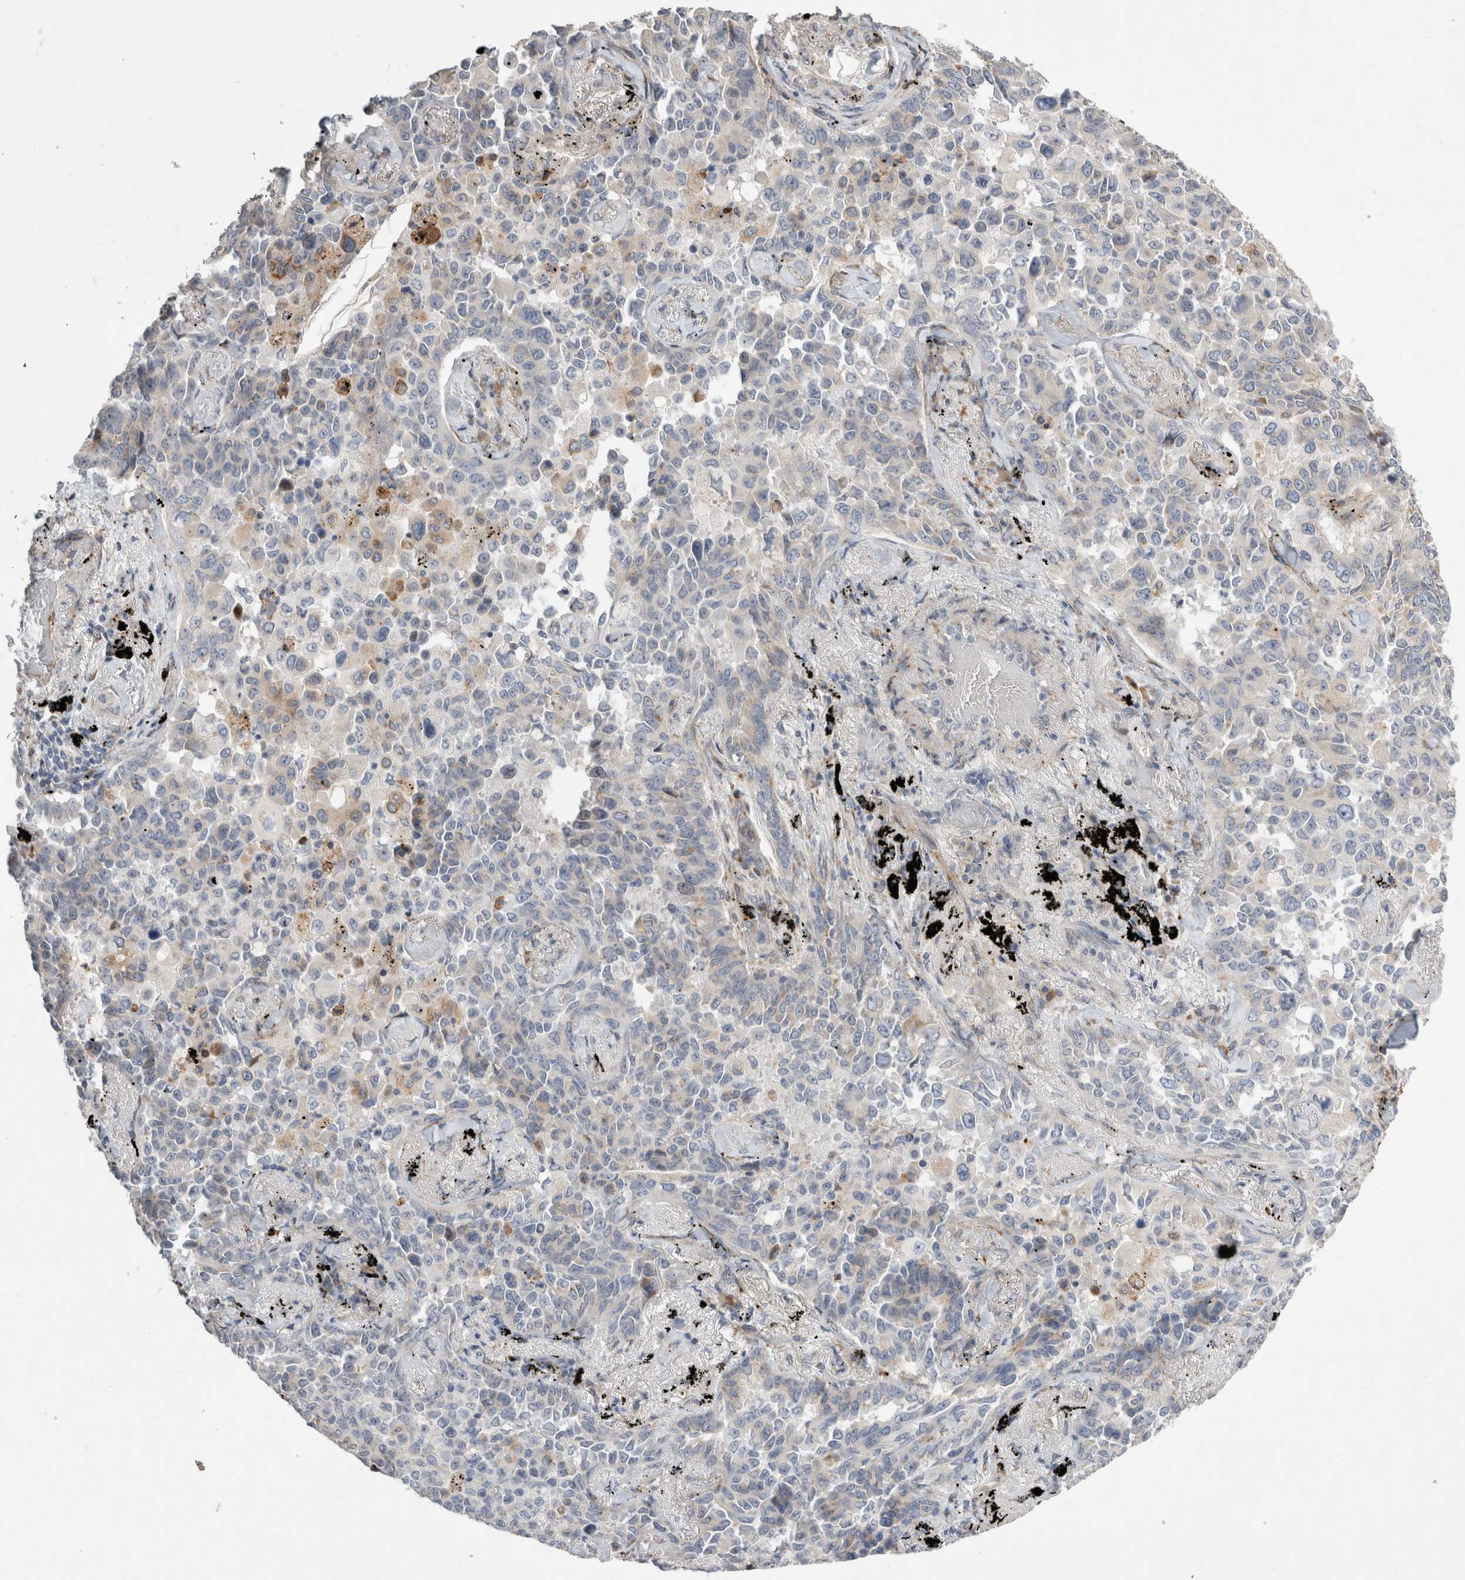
{"staining": {"intensity": "weak", "quantity": "<25%", "location": "cytoplasmic/membranous"}, "tissue": "lung cancer", "cell_type": "Tumor cells", "image_type": "cancer", "snomed": [{"axis": "morphology", "description": "Adenocarcinoma, NOS"}, {"axis": "topography", "description": "Lung"}], "caption": "Immunohistochemical staining of human lung cancer demonstrates no significant positivity in tumor cells.", "gene": "TRMT9B", "patient": {"sex": "female", "age": 67}}